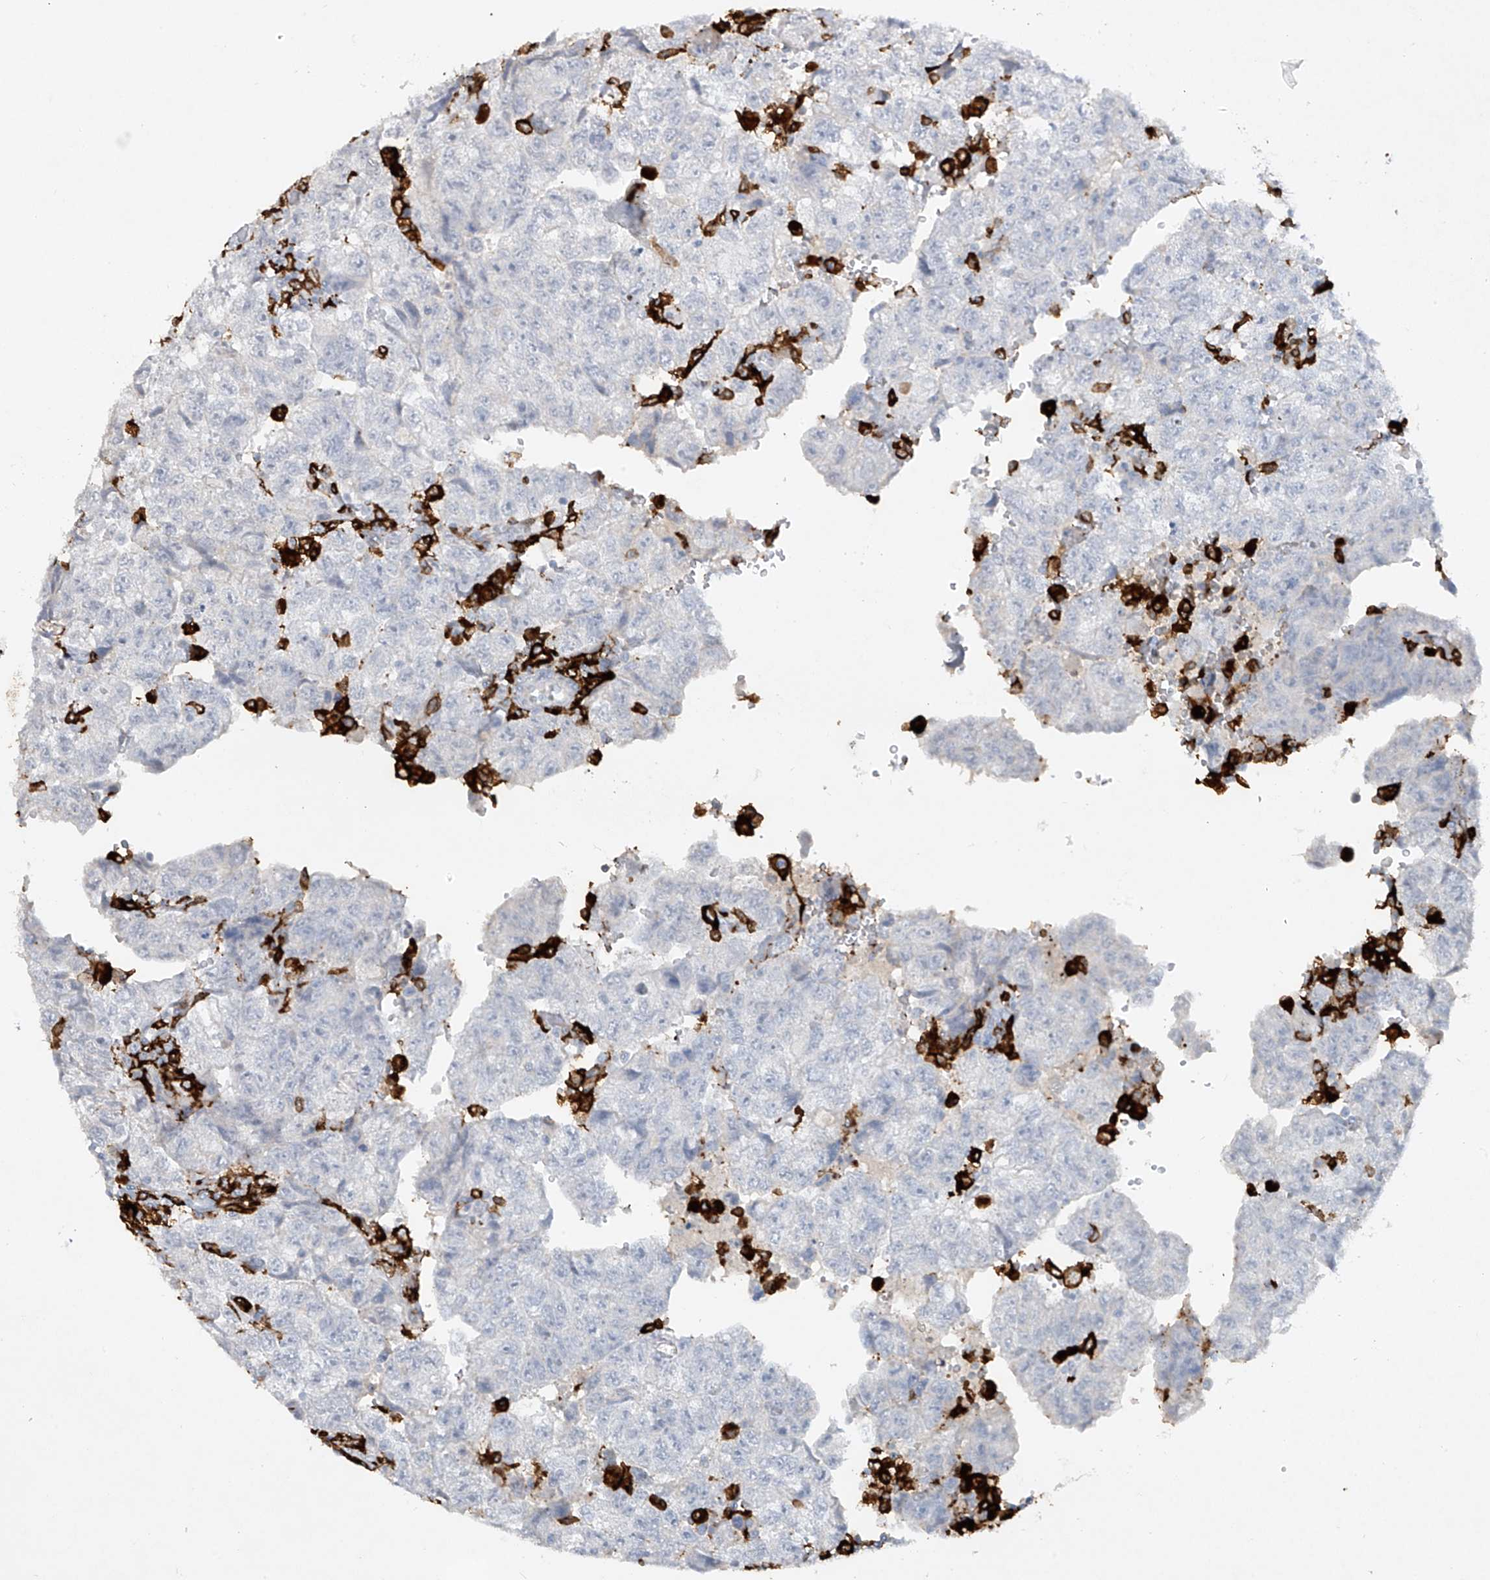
{"staining": {"intensity": "negative", "quantity": "none", "location": "none"}, "tissue": "testis cancer", "cell_type": "Tumor cells", "image_type": "cancer", "snomed": [{"axis": "morphology", "description": "Carcinoma, Embryonal, NOS"}, {"axis": "topography", "description": "Testis"}], "caption": "Immunohistochemistry (IHC) of human embryonal carcinoma (testis) exhibits no expression in tumor cells.", "gene": "FCGR3A", "patient": {"sex": "male", "age": 36}}